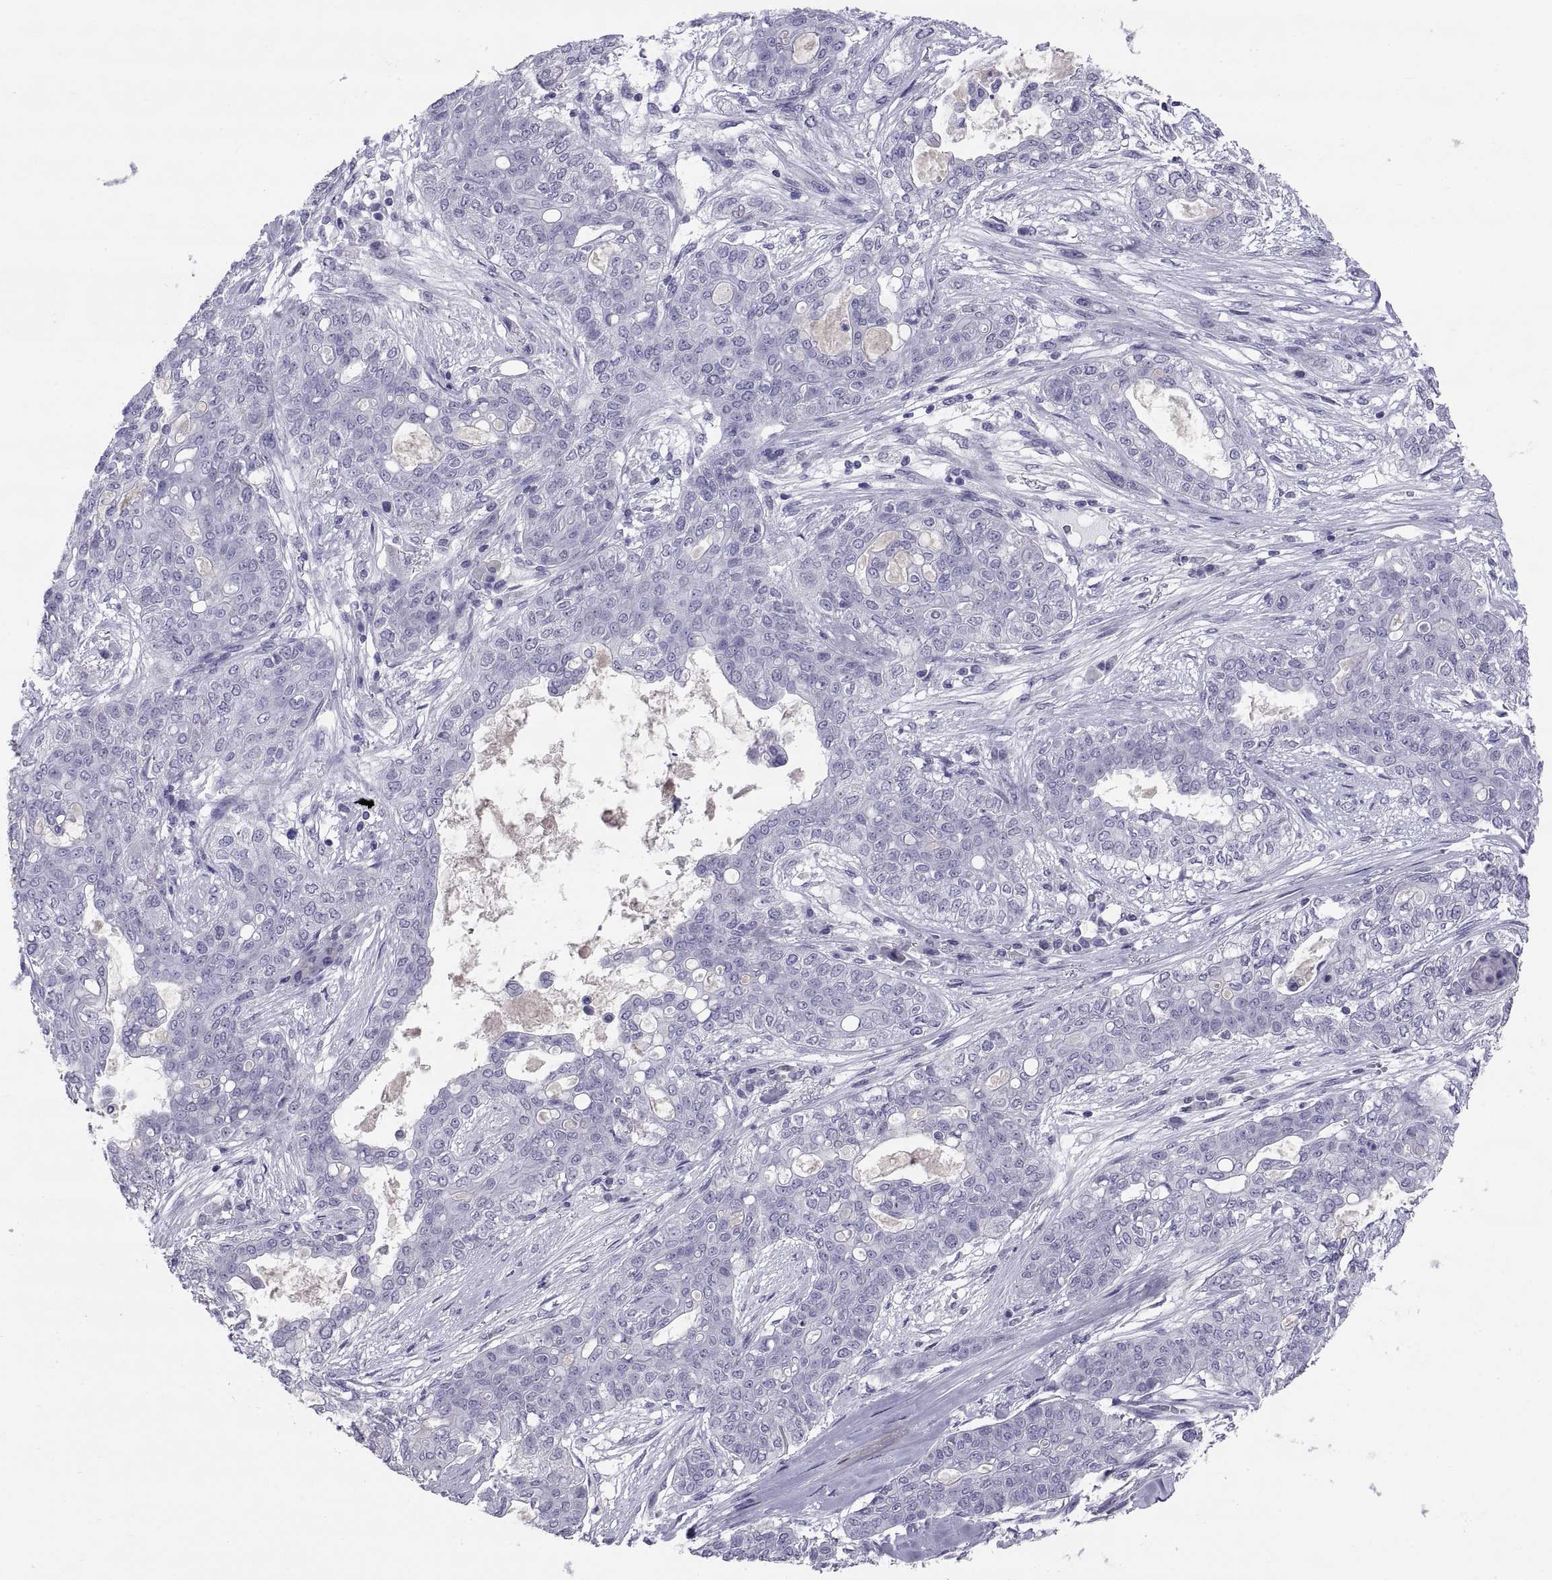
{"staining": {"intensity": "negative", "quantity": "none", "location": "none"}, "tissue": "lung cancer", "cell_type": "Tumor cells", "image_type": "cancer", "snomed": [{"axis": "morphology", "description": "Squamous cell carcinoma, NOS"}, {"axis": "topography", "description": "Lung"}], "caption": "The IHC histopathology image has no significant positivity in tumor cells of lung cancer (squamous cell carcinoma) tissue.", "gene": "TEX13A", "patient": {"sex": "female", "age": 70}}